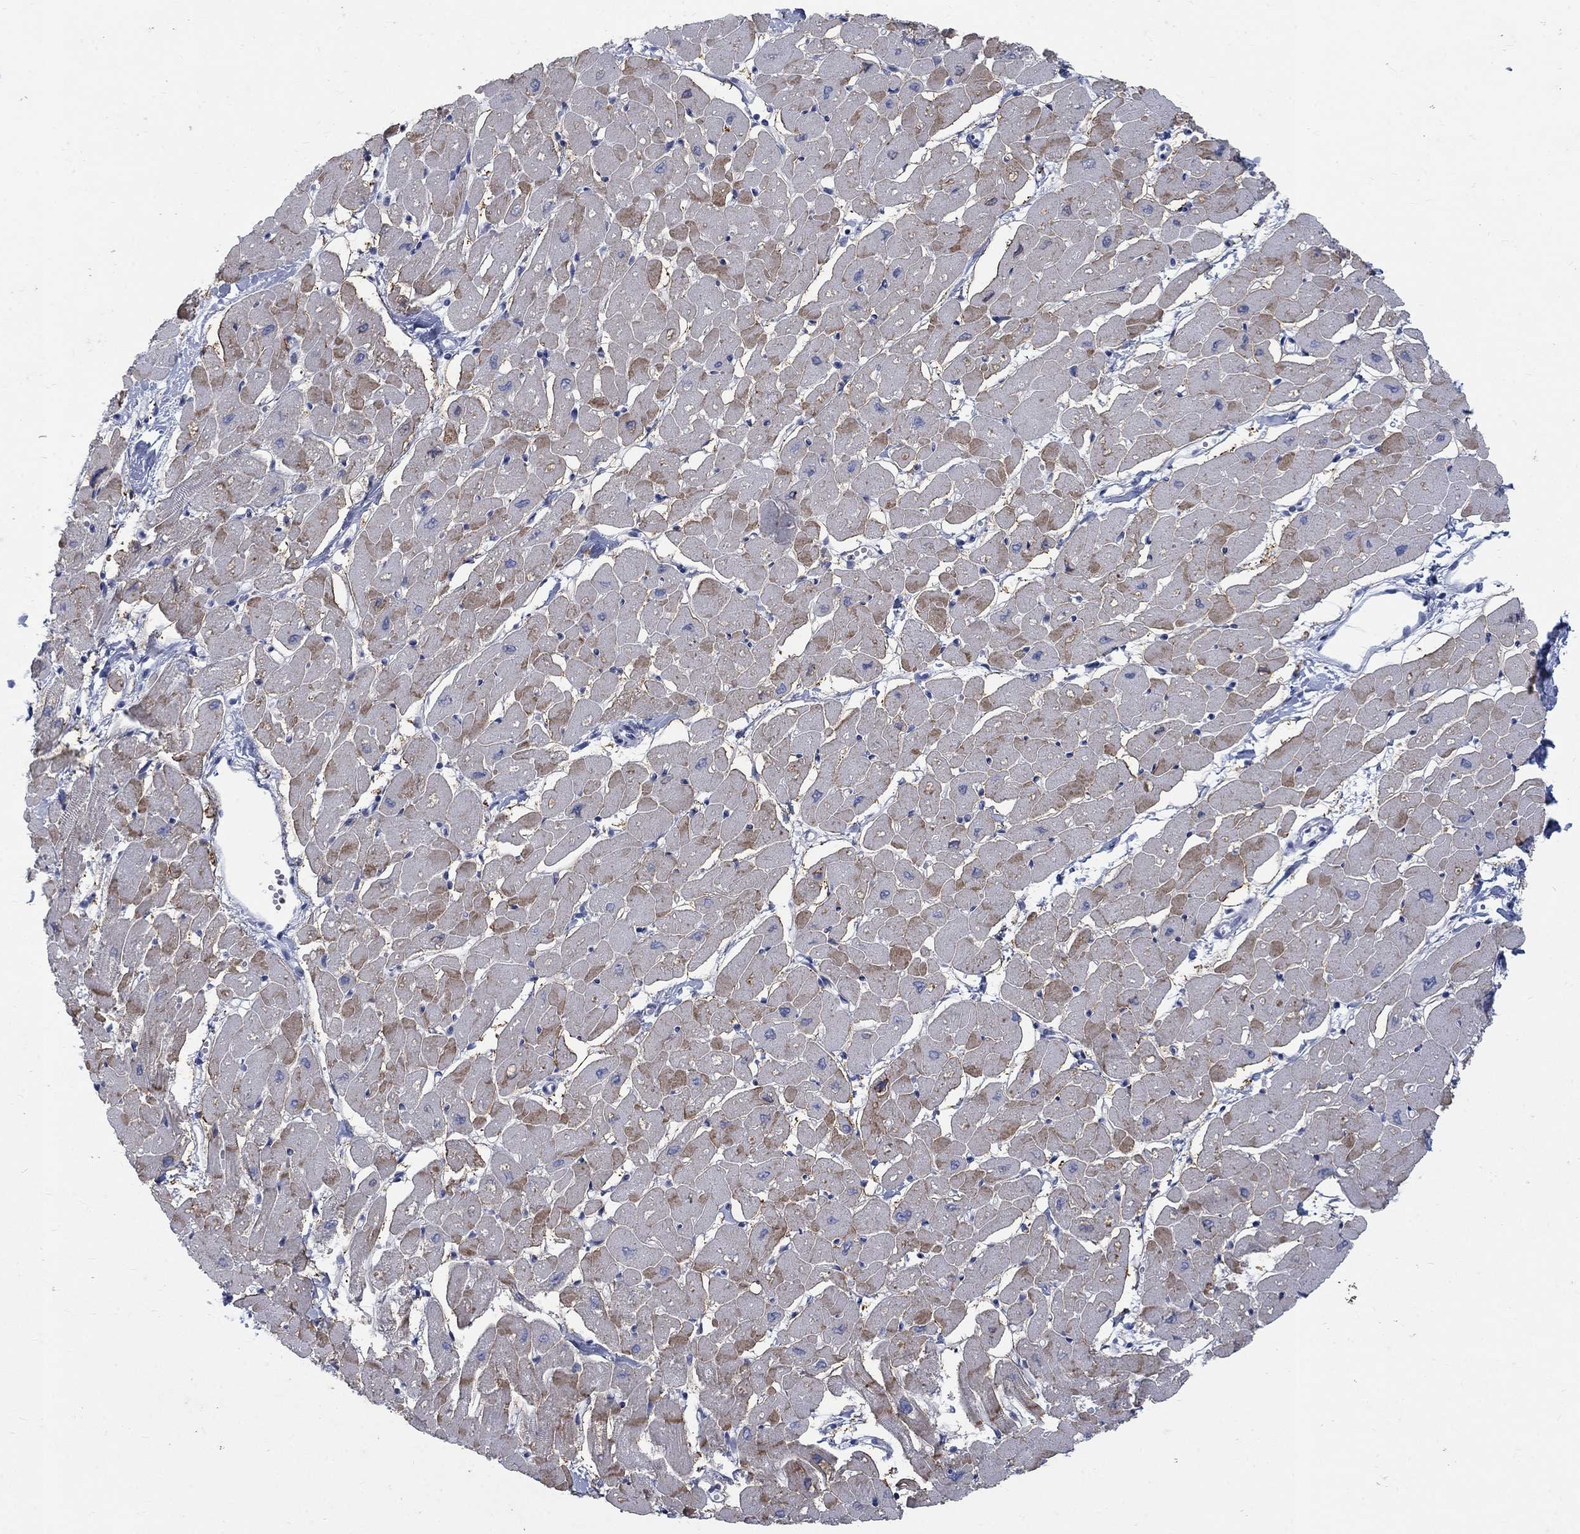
{"staining": {"intensity": "moderate", "quantity": "<25%", "location": "cytoplasmic/membranous"}, "tissue": "heart muscle", "cell_type": "Cardiomyocytes", "image_type": "normal", "snomed": [{"axis": "morphology", "description": "Normal tissue, NOS"}, {"axis": "topography", "description": "Heart"}], "caption": "The micrograph displays immunohistochemical staining of benign heart muscle. There is moderate cytoplasmic/membranous expression is identified in approximately <25% of cardiomyocytes. (Brightfield microscopy of DAB IHC at high magnification).", "gene": "RFTN2", "patient": {"sex": "male", "age": 57}}